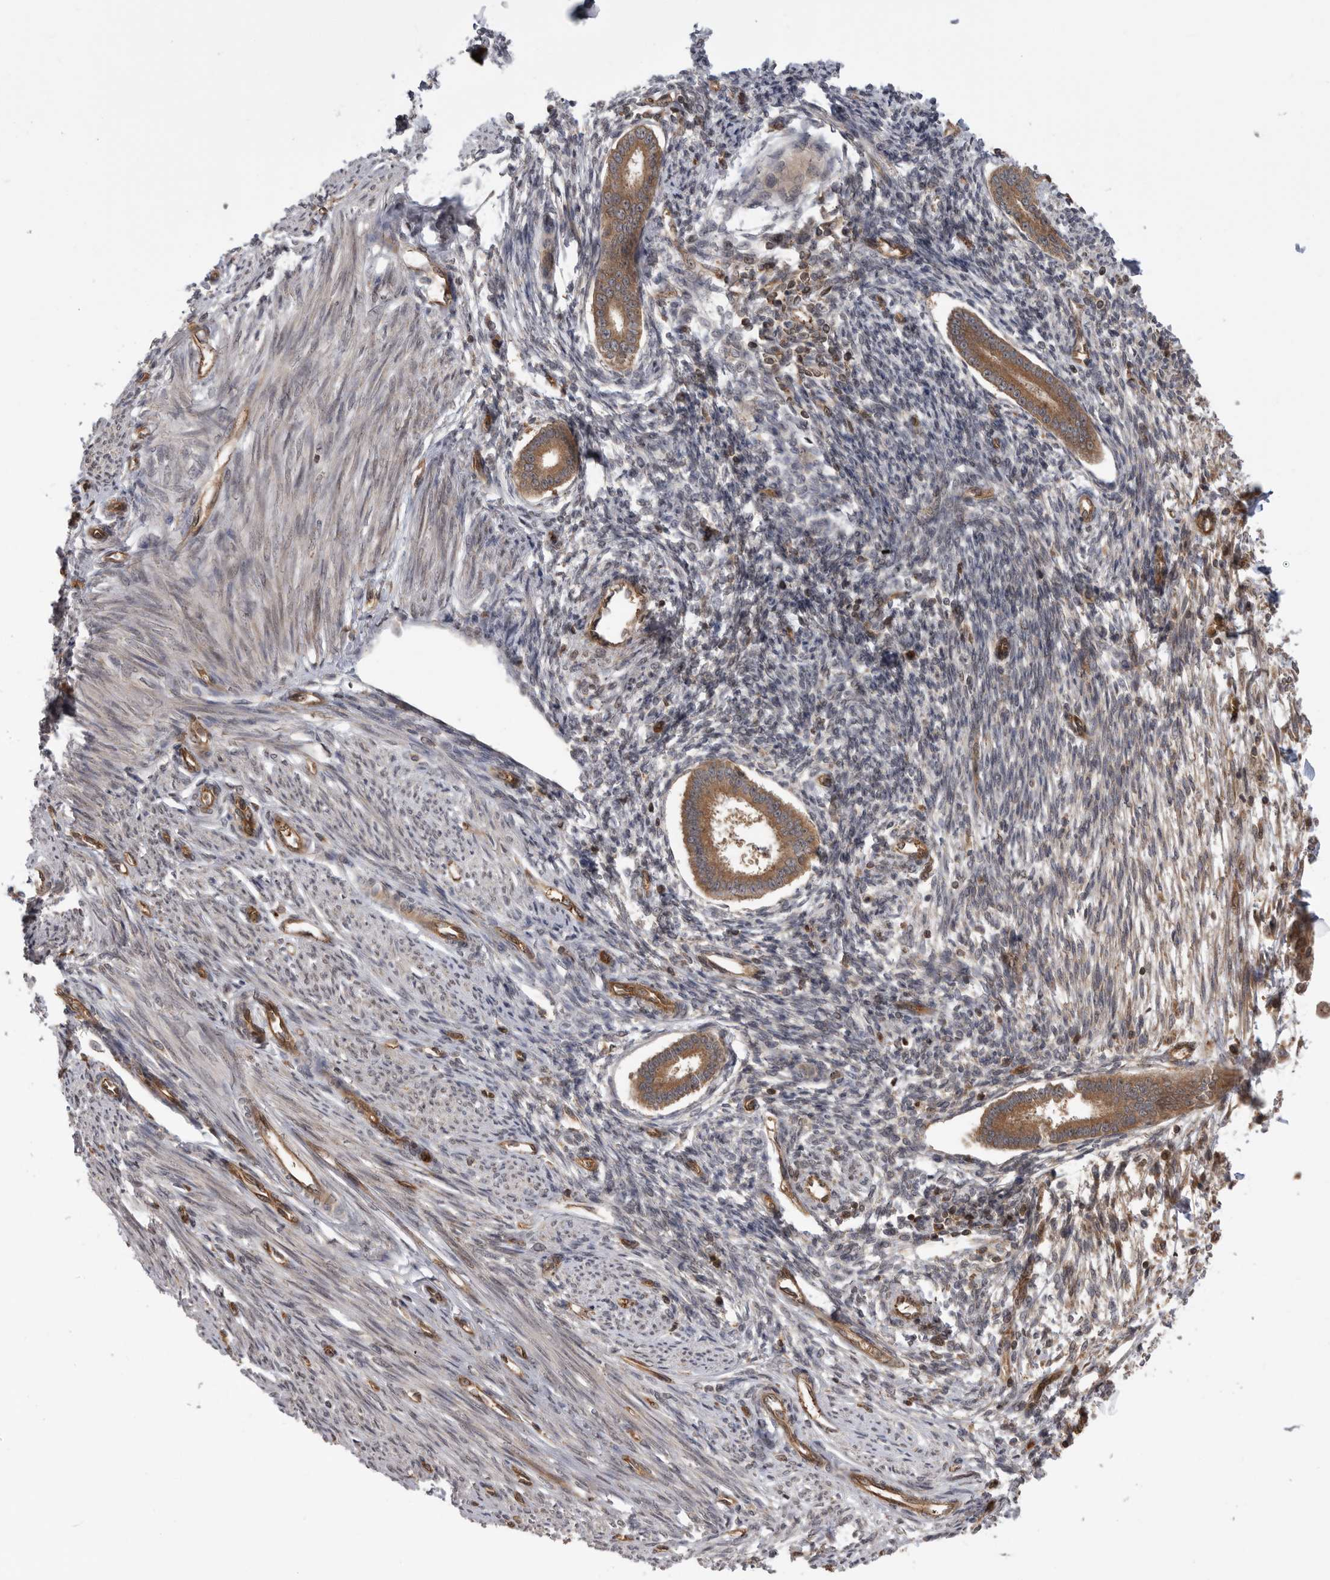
{"staining": {"intensity": "moderate", "quantity": "<25%", "location": "cytoplasmic/membranous"}, "tissue": "endometrium", "cell_type": "Cells in endometrial stroma", "image_type": "normal", "snomed": [{"axis": "morphology", "description": "Normal tissue, NOS"}, {"axis": "topography", "description": "Endometrium"}], "caption": "Protein analysis of benign endometrium demonstrates moderate cytoplasmic/membranous expression in approximately <25% of cells in endometrial stroma. Nuclei are stained in blue.", "gene": "DHDDS", "patient": {"sex": "female", "age": 56}}